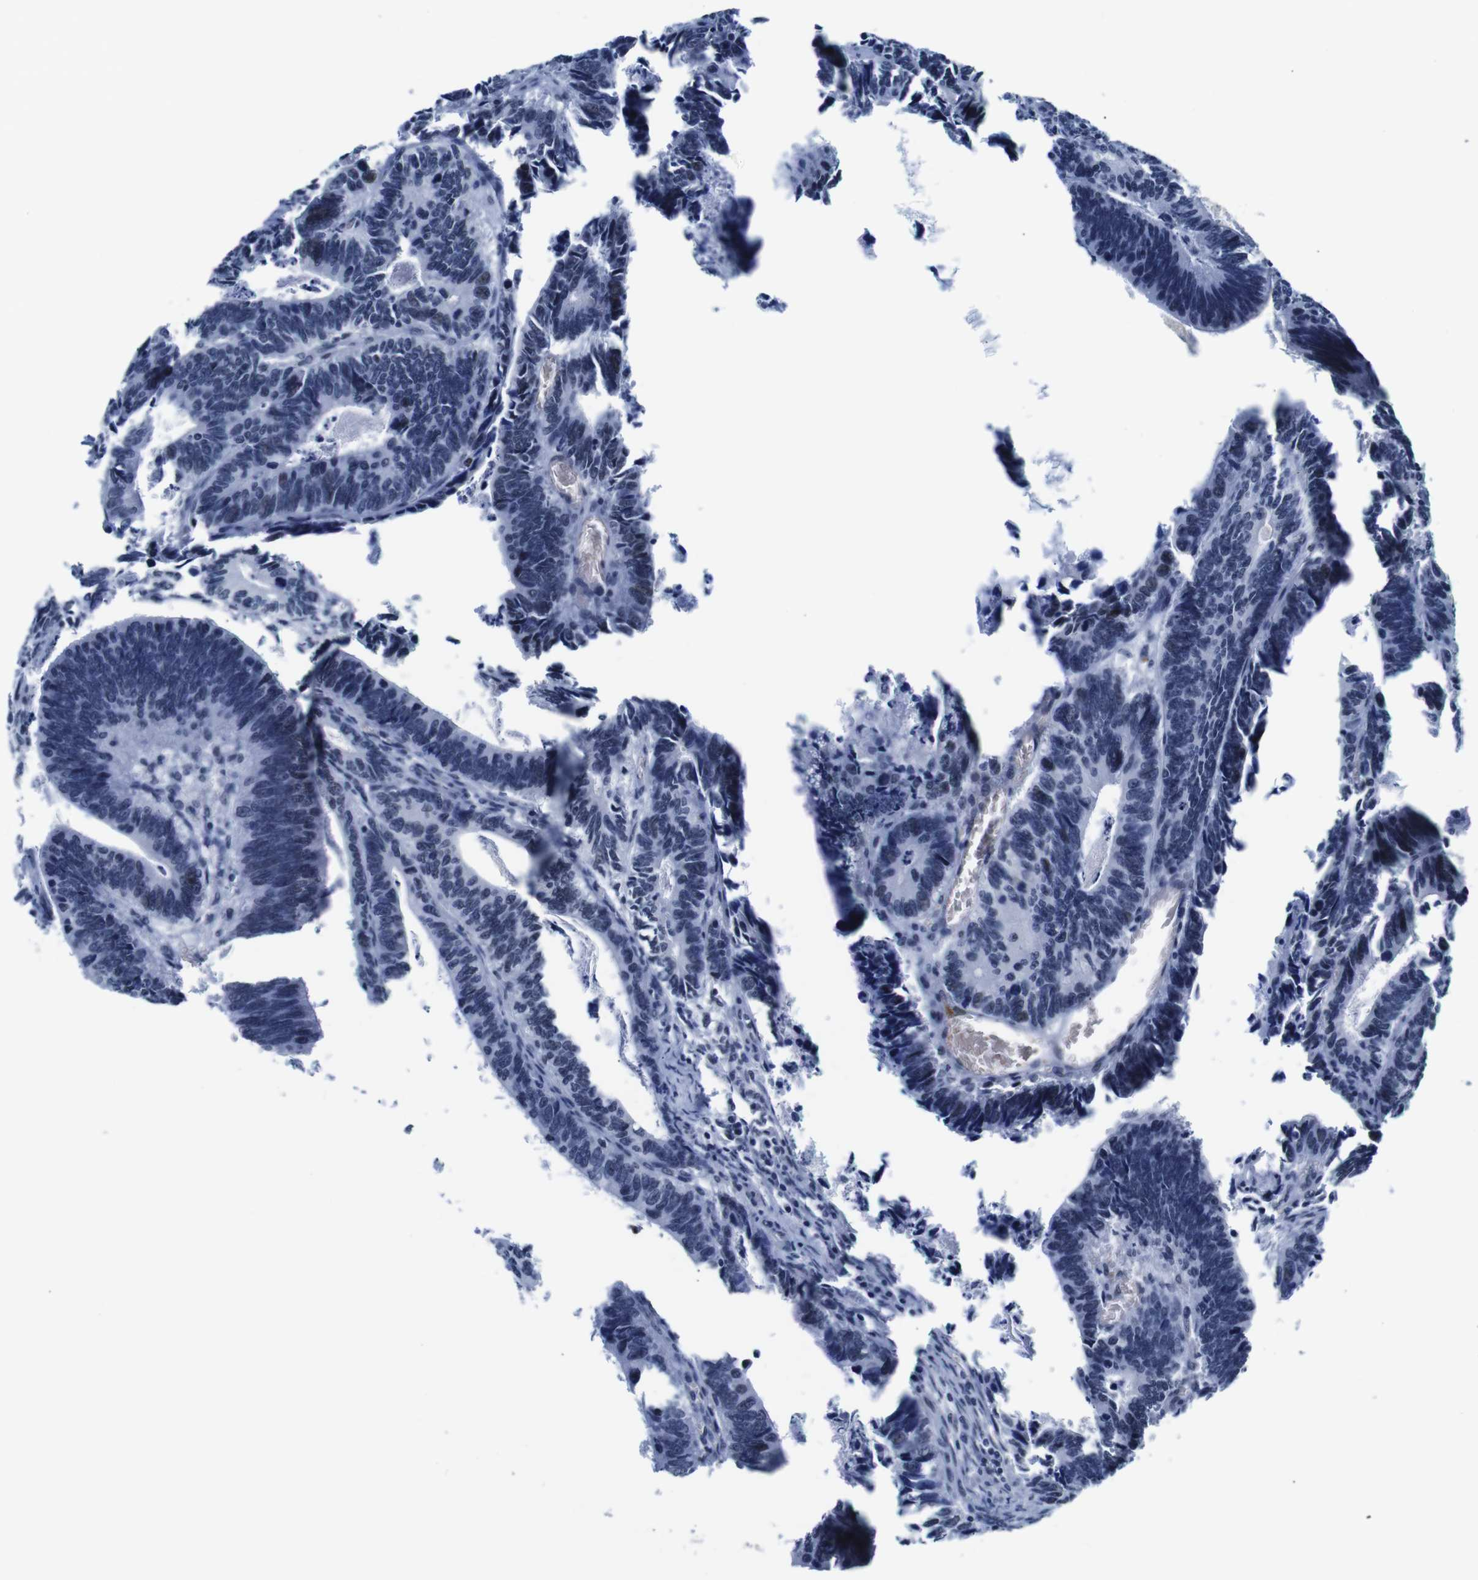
{"staining": {"intensity": "negative", "quantity": "none", "location": "none"}, "tissue": "colorectal cancer", "cell_type": "Tumor cells", "image_type": "cancer", "snomed": [{"axis": "morphology", "description": "Adenocarcinoma, NOS"}, {"axis": "topography", "description": "Colon"}], "caption": "A high-resolution image shows immunohistochemistry (IHC) staining of colorectal adenocarcinoma, which exhibits no significant staining in tumor cells.", "gene": "ILDR2", "patient": {"sex": "male", "age": 72}}